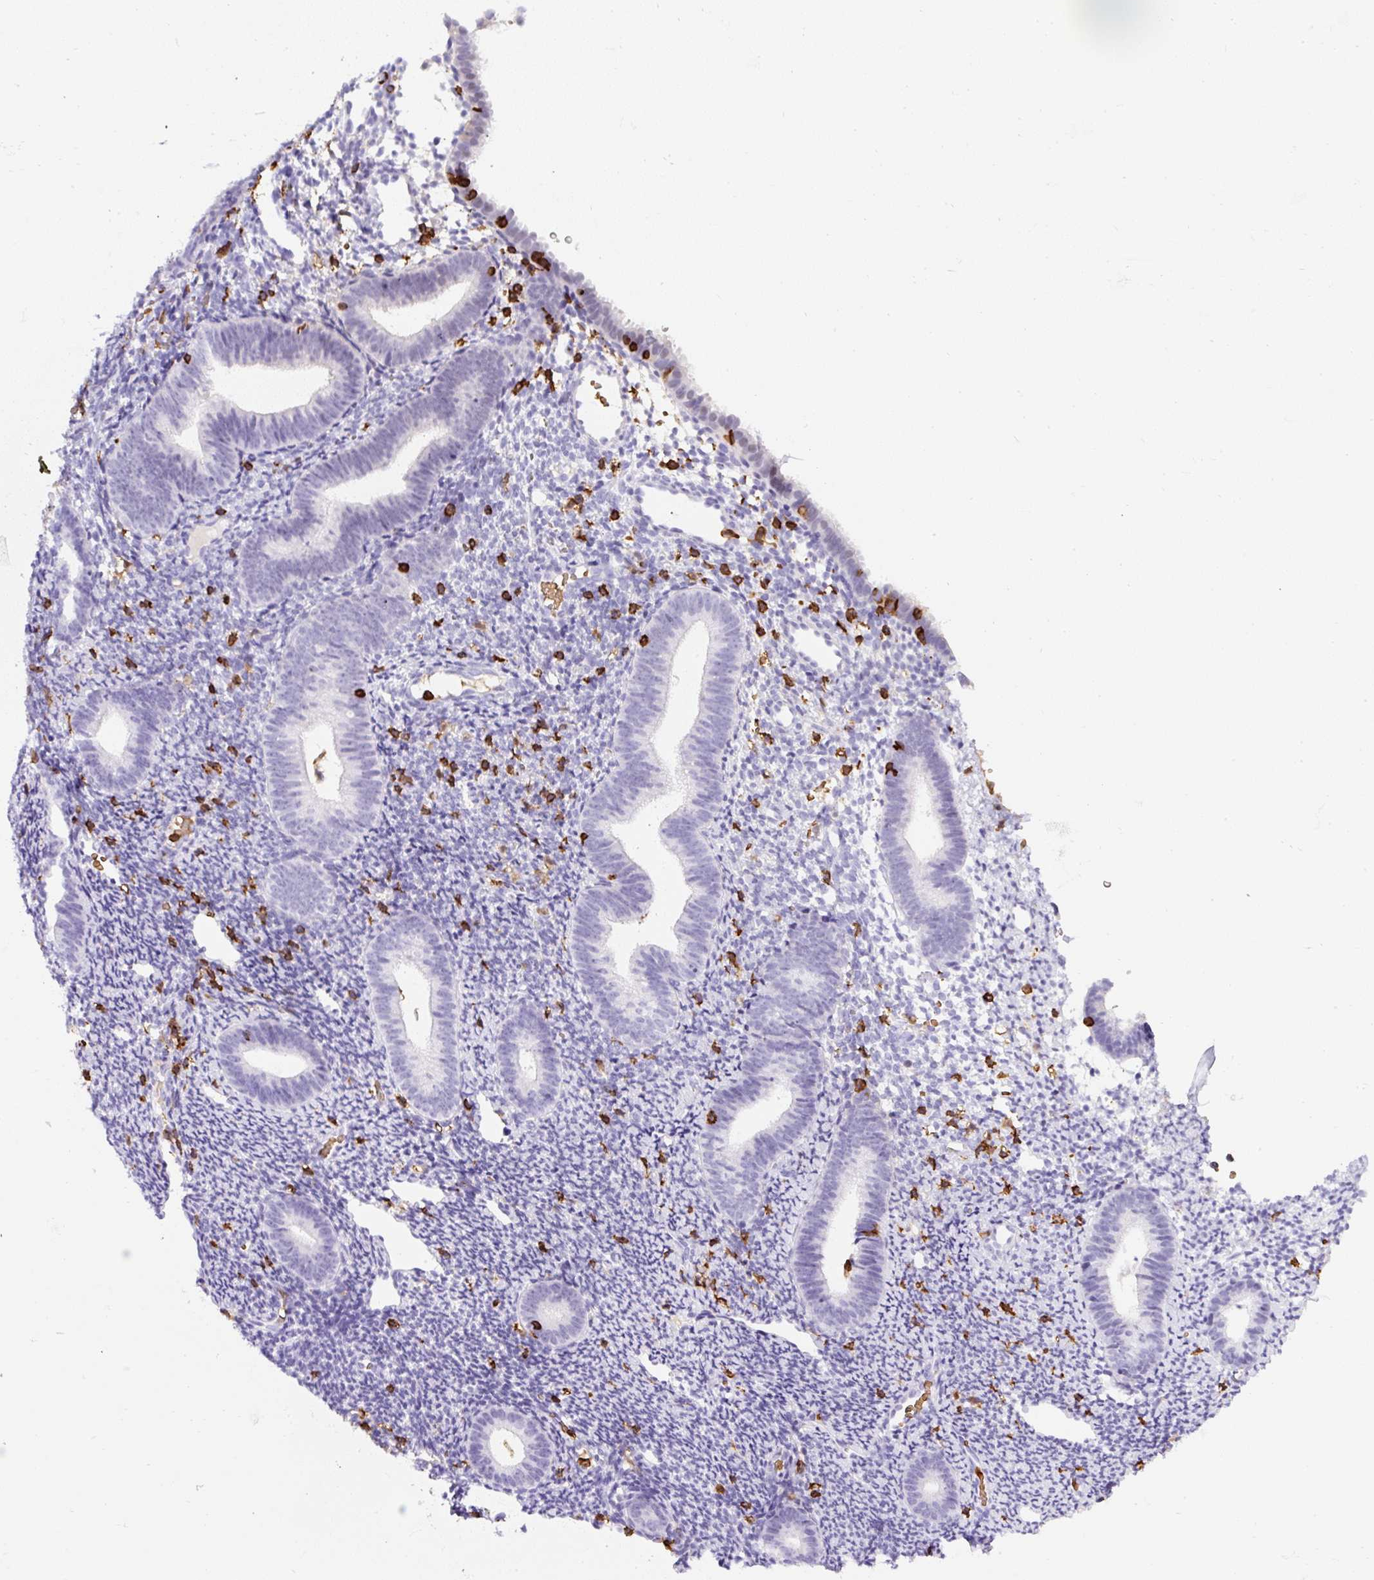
{"staining": {"intensity": "negative", "quantity": "none", "location": "none"}, "tissue": "endometrium", "cell_type": "Cells in endometrial stroma", "image_type": "normal", "snomed": [{"axis": "morphology", "description": "Normal tissue, NOS"}, {"axis": "topography", "description": "Endometrium"}], "caption": "IHC histopathology image of unremarkable endometrium: endometrium stained with DAB shows no significant protein expression in cells in endometrial stroma. Nuclei are stained in blue.", "gene": "FAM228B", "patient": {"sex": "female", "age": 39}}